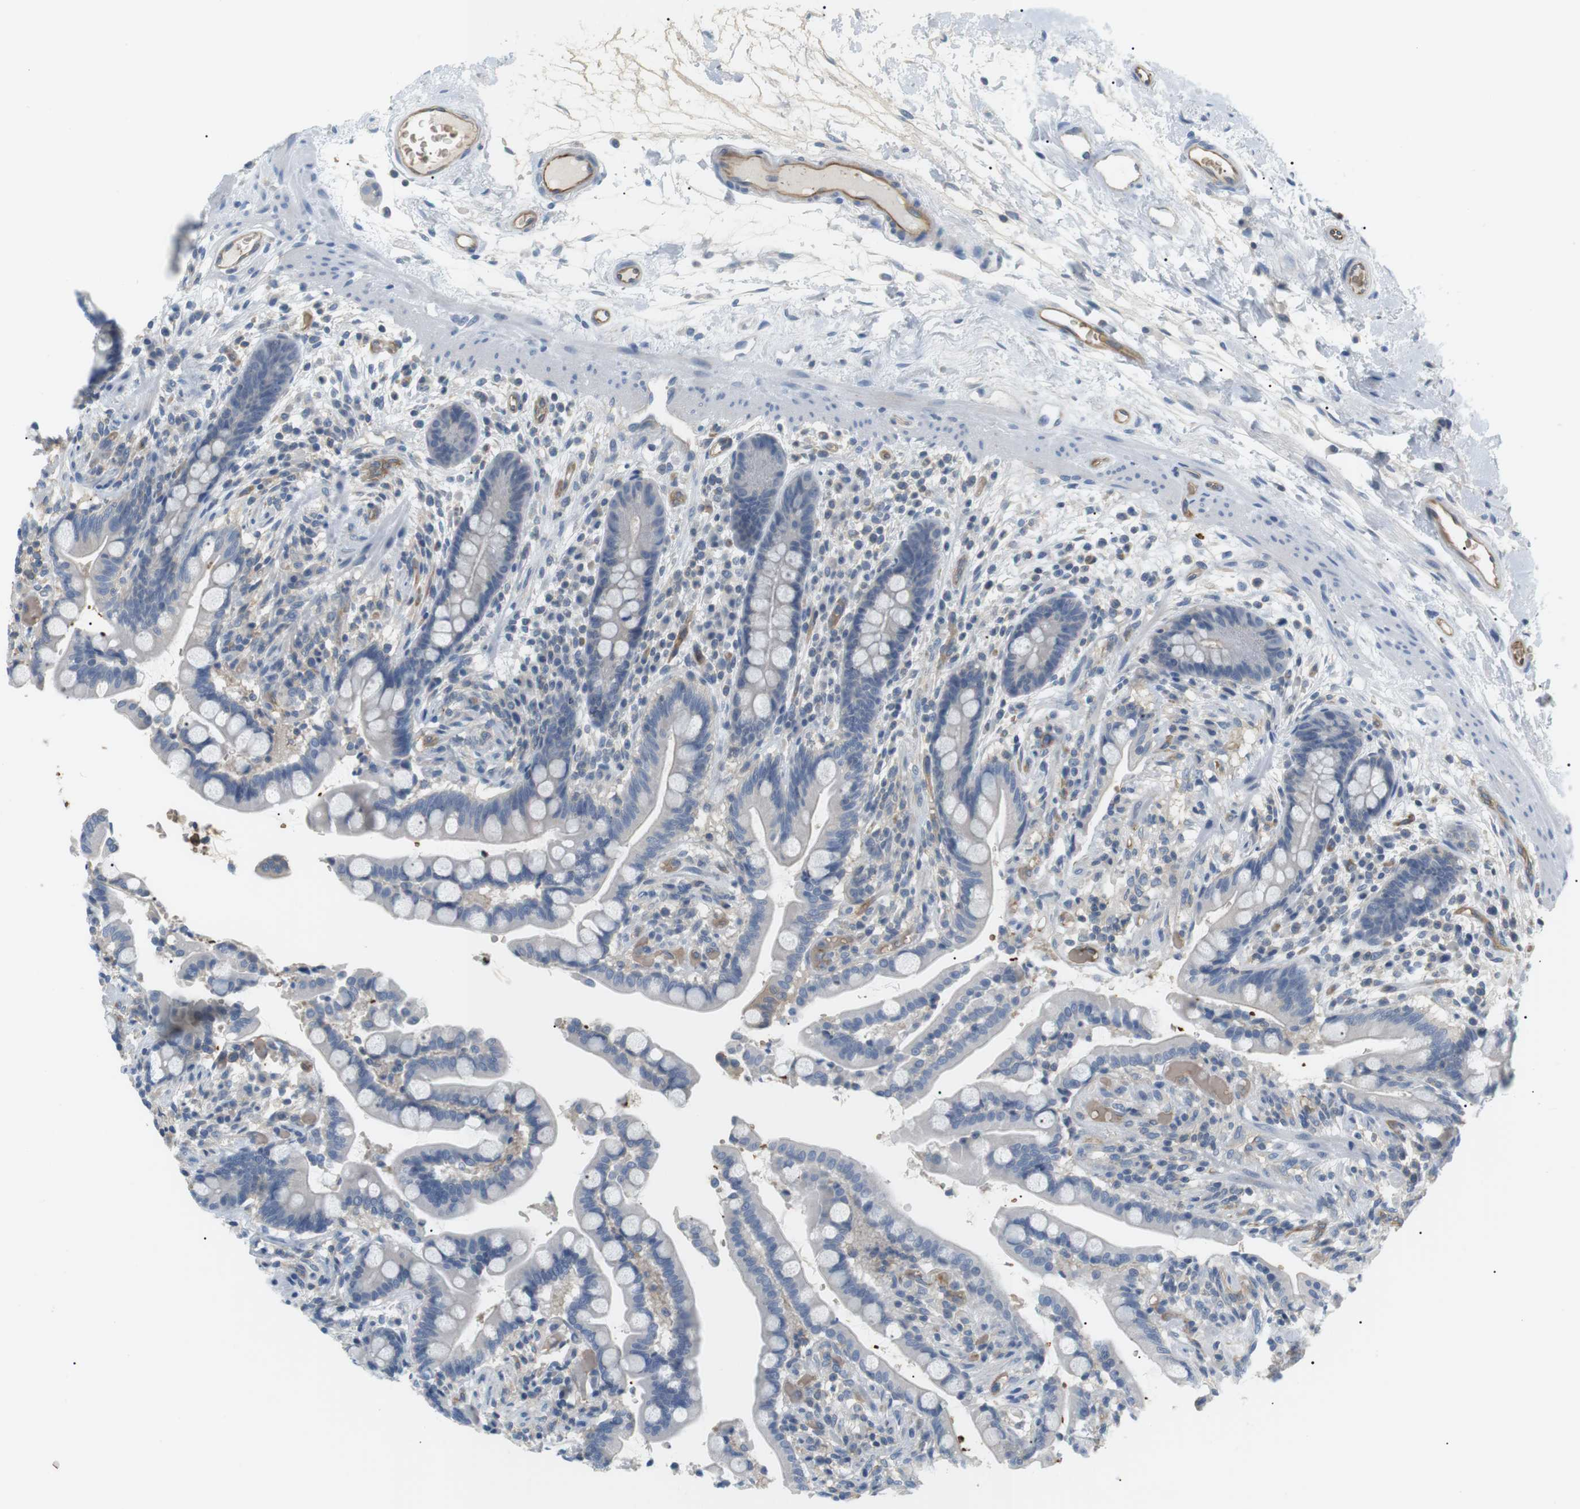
{"staining": {"intensity": "moderate", "quantity": ">75%", "location": "cytoplasmic/membranous"}, "tissue": "colon", "cell_type": "Endothelial cells", "image_type": "normal", "snomed": [{"axis": "morphology", "description": "Normal tissue, NOS"}, {"axis": "topography", "description": "Colon"}], "caption": "High-magnification brightfield microscopy of normal colon stained with DAB (brown) and counterstained with hematoxylin (blue). endothelial cells exhibit moderate cytoplasmic/membranous staining is present in approximately>75% of cells. Nuclei are stained in blue.", "gene": "ADCY10", "patient": {"sex": "male", "age": 73}}